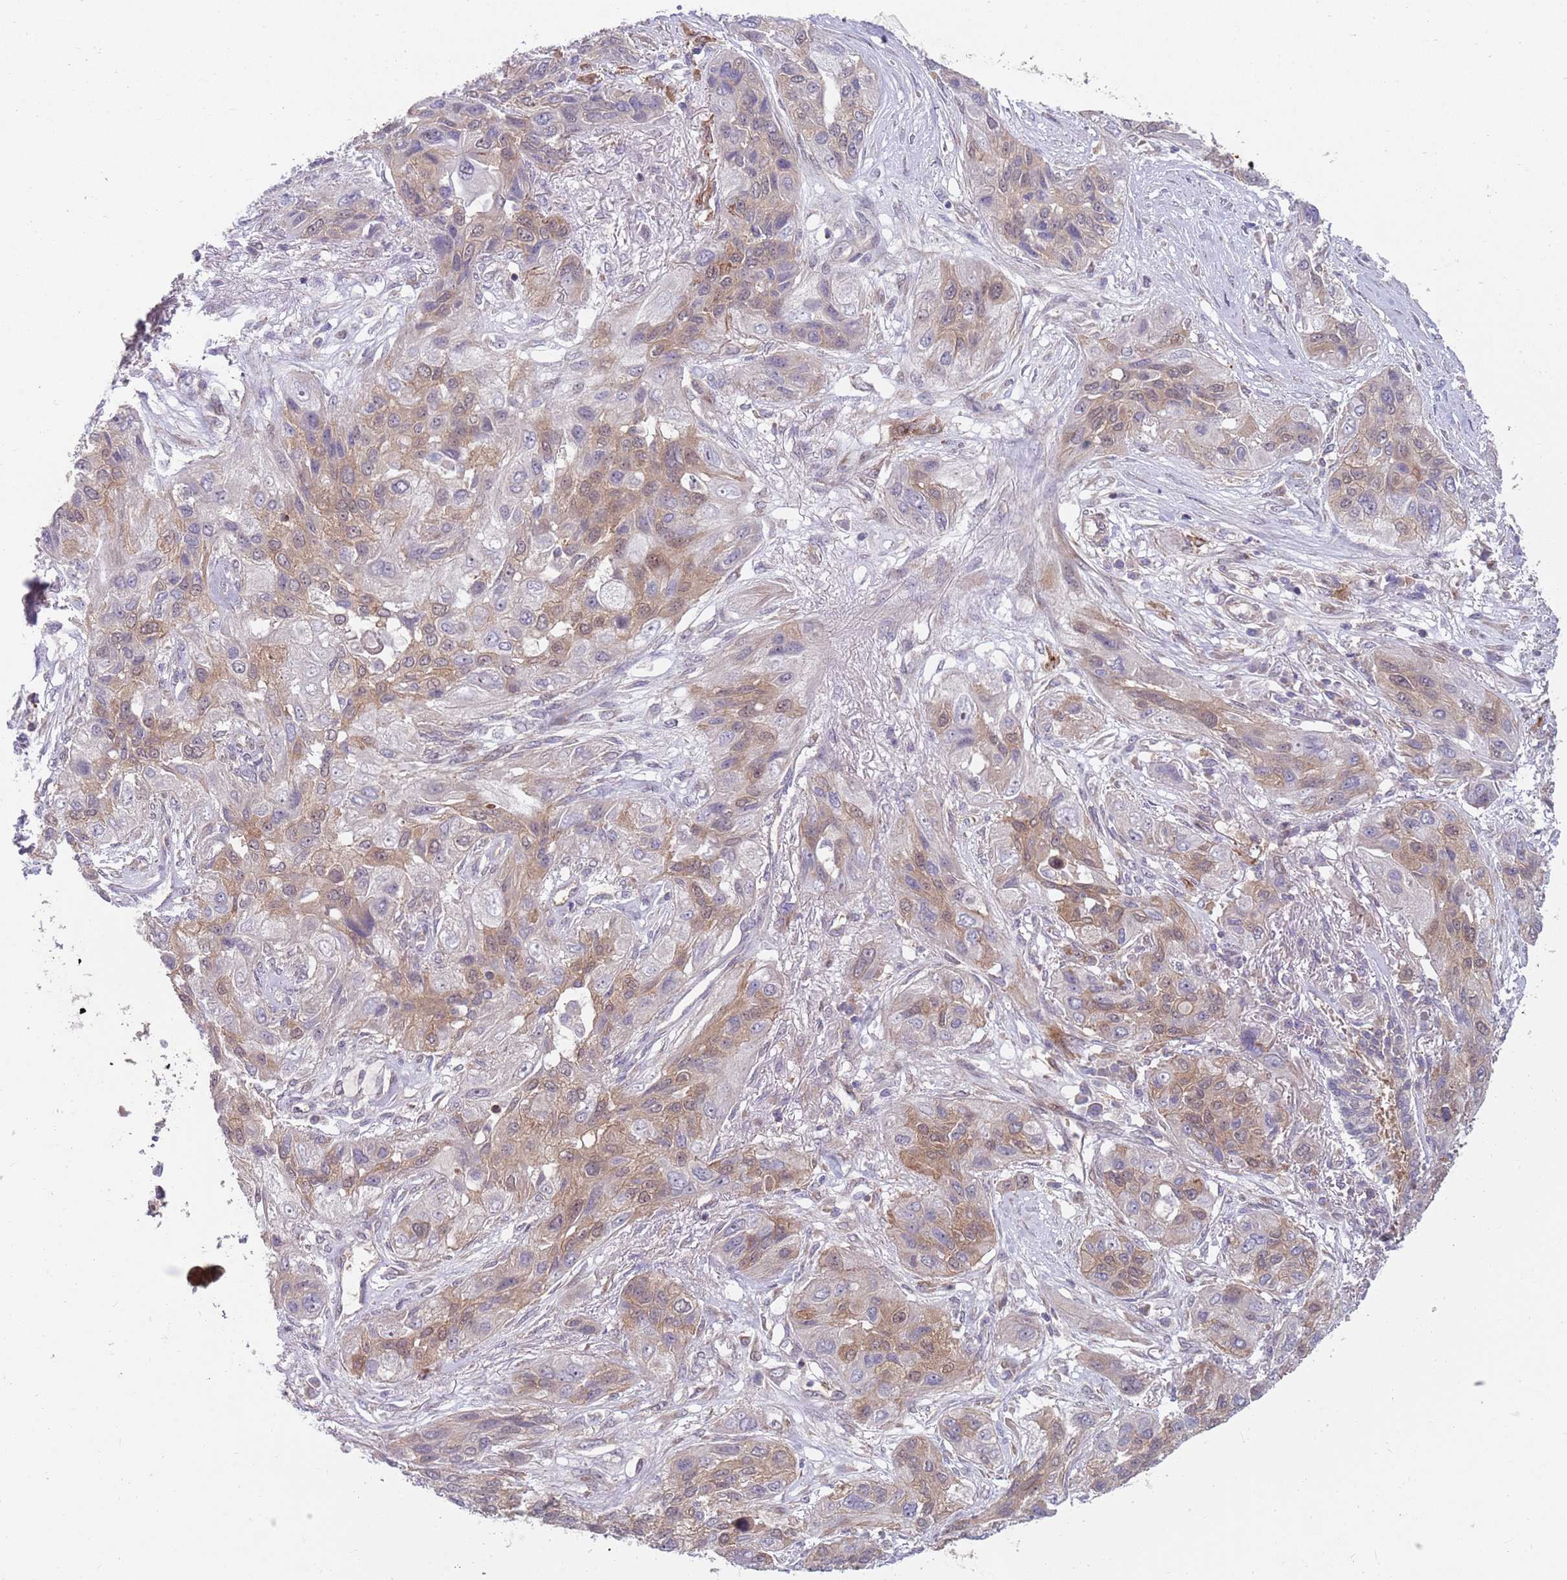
{"staining": {"intensity": "weak", "quantity": "<25%", "location": "cytoplasmic/membranous,nuclear"}, "tissue": "lung cancer", "cell_type": "Tumor cells", "image_type": "cancer", "snomed": [{"axis": "morphology", "description": "Squamous cell carcinoma, NOS"}, {"axis": "topography", "description": "Lung"}], "caption": "Tumor cells are negative for brown protein staining in lung cancer (squamous cell carcinoma).", "gene": "GGA1", "patient": {"sex": "female", "age": 70}}